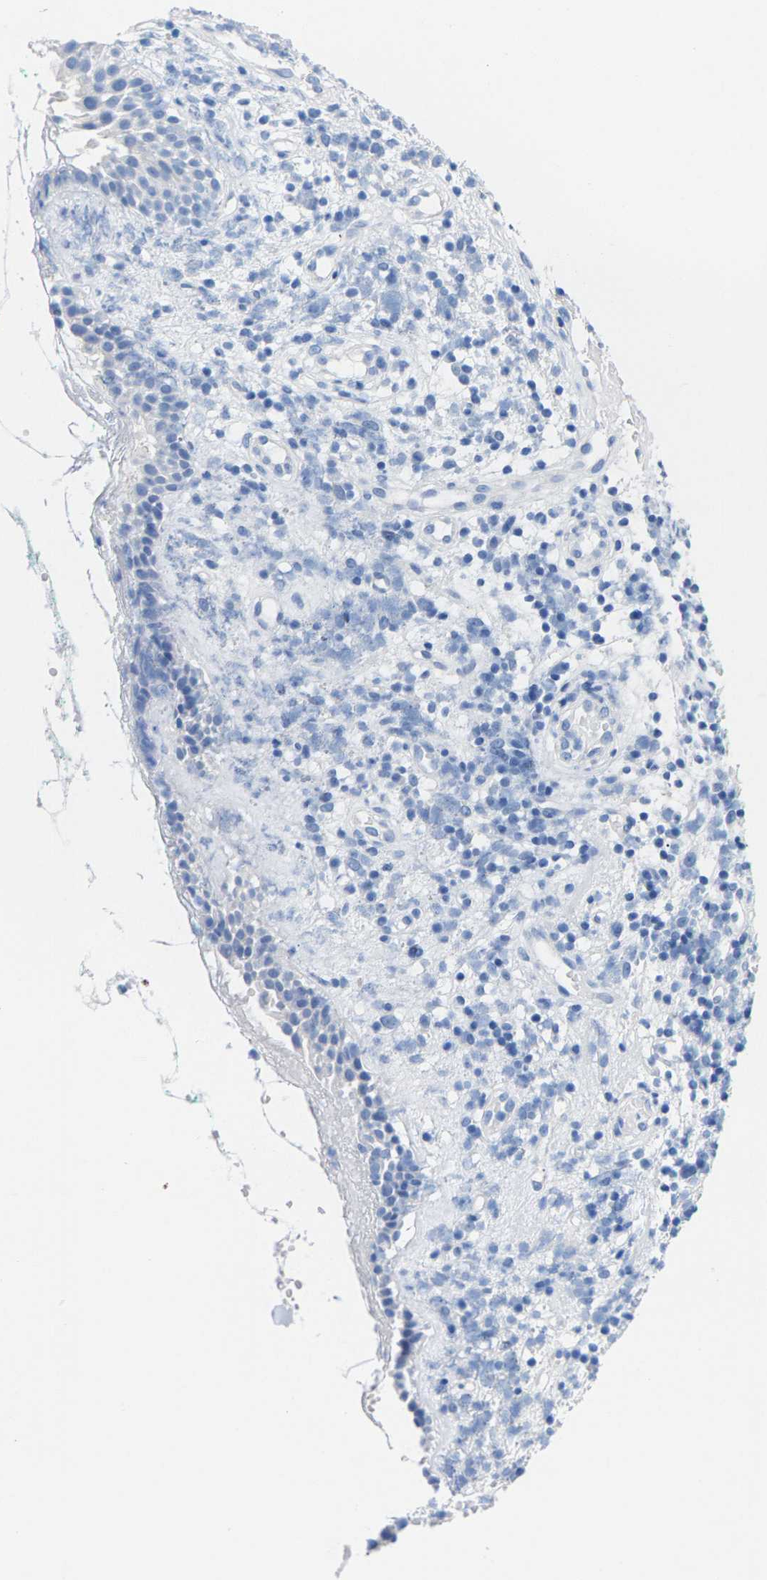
{"staining": {"intensity": "negative", "quantity": "none", "location": "none"}, "tissue": "nasopharynx", "cell_type": "Respiratory epithelial cells", "image_type": "normal", "snomed": [{"axis": "morphology", "description": "Normal tissue, NOS"}, {"axis": "morphology", "description": "Basal cell carcinoma"}, {"axis": "topography", "description": "Cartilage tissue"}, {"axis": "topography", "description": "Nasopharynx"}, {"axis": "topography", "description": "Oral tissue"}], "caption": "DAB (3,3'-diaminobenzidine) immunohistochemical staining of benign human nasopharynx exhibits no significant positivity in respiratory epithelial cells.", "gene": "CPA1", "patient": {"sex": "female", "age": 77}}